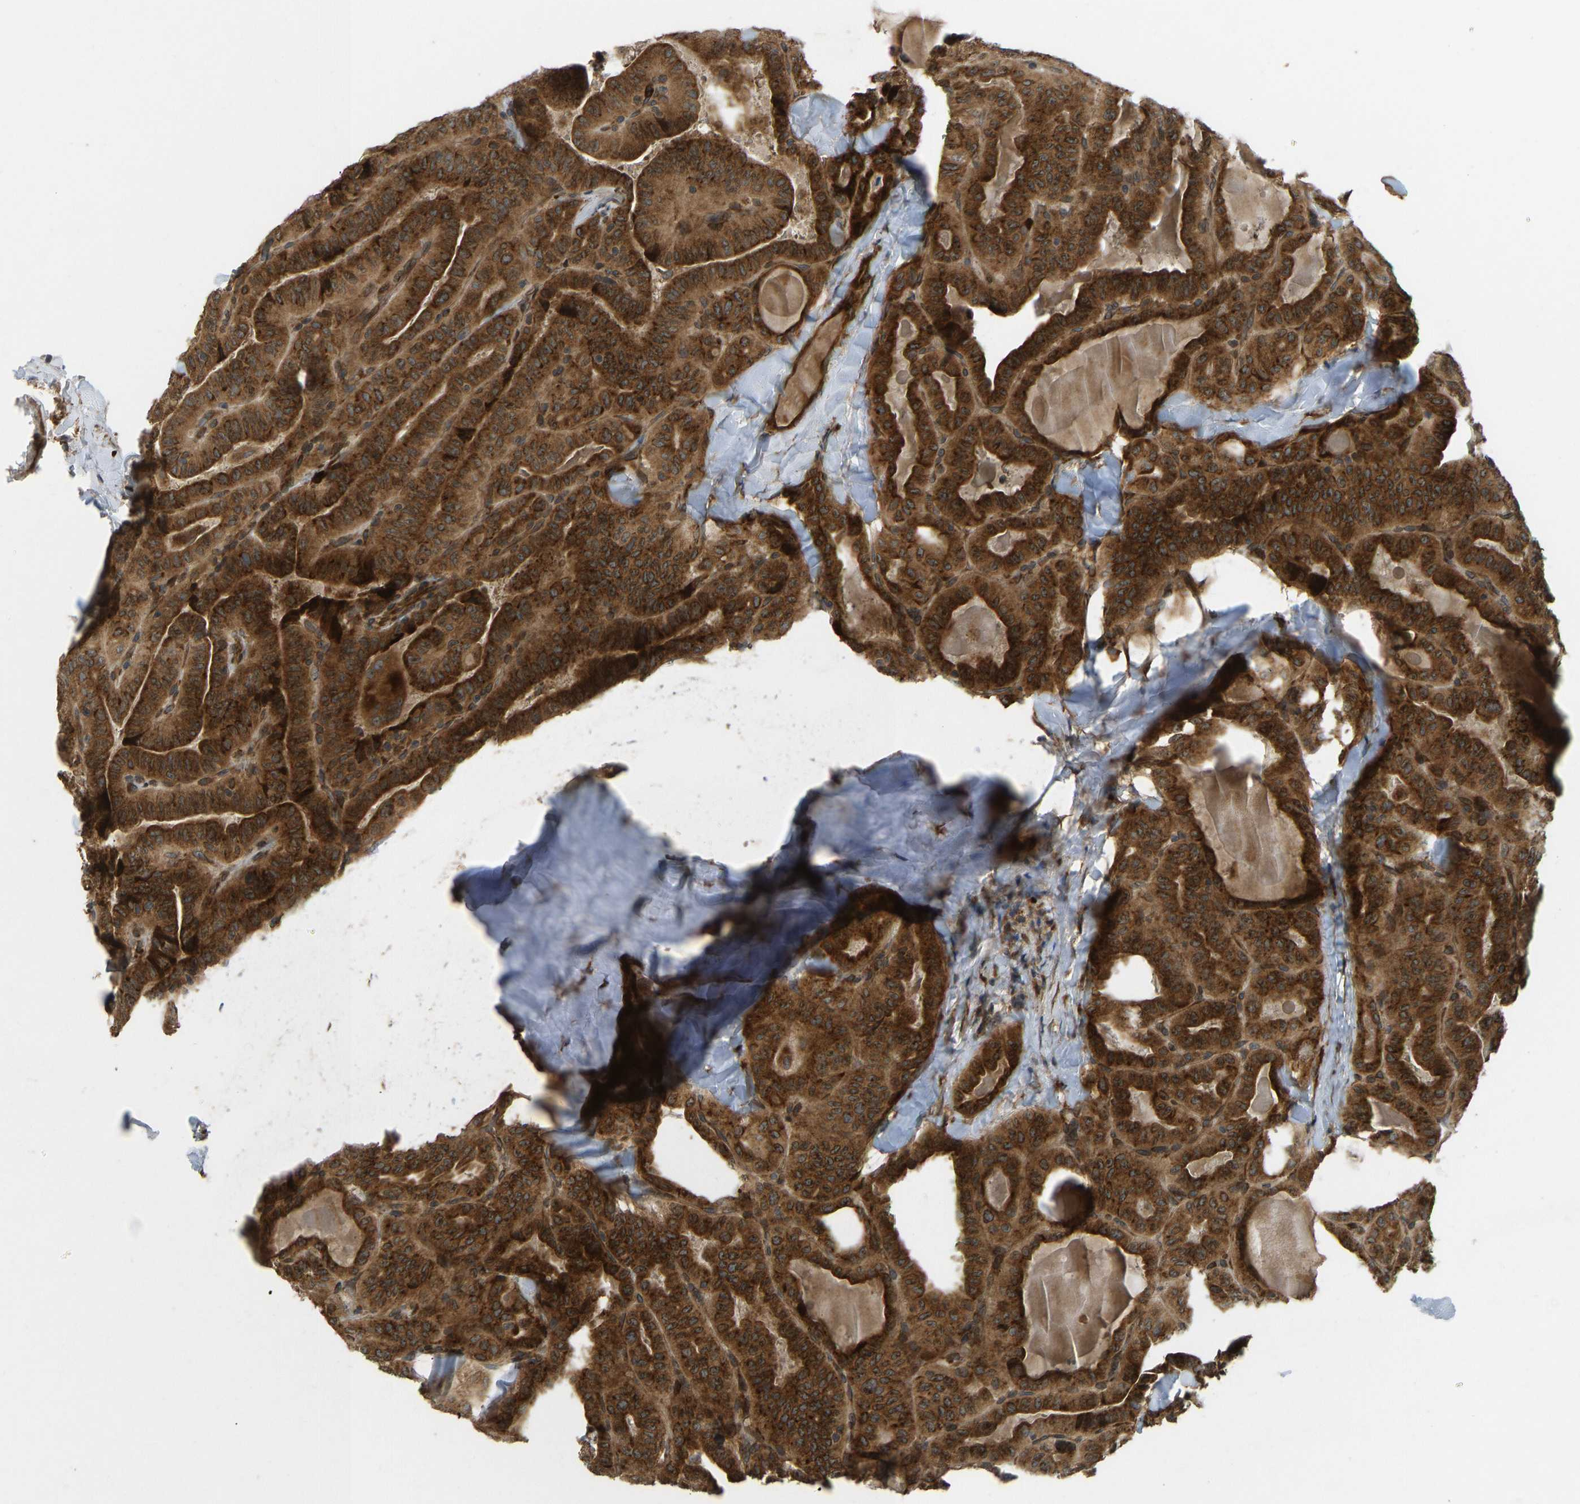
{"staining": {"intensity": "strong", "quantity": ">75%", "location": "cytoplasmic/membranous"}, "tissue": "thyroid cancer", "cell_type": "Tumor cells", "image_type": "cancer", "snomed": [{"axis": "morphology", "description": "Papillary adenocarcinoma, NOS"}, {"axis": "topography", "description": "Thyroid gland"}], "caption": "Immunohistochemical staining of human thyroid cancer exhibits high levels of strong cytoplasmic/membranous protein positivity in approximately >75% of tumor cells.", "gene": "RPN2", "patient": {"sex": "male", "age": 77}}